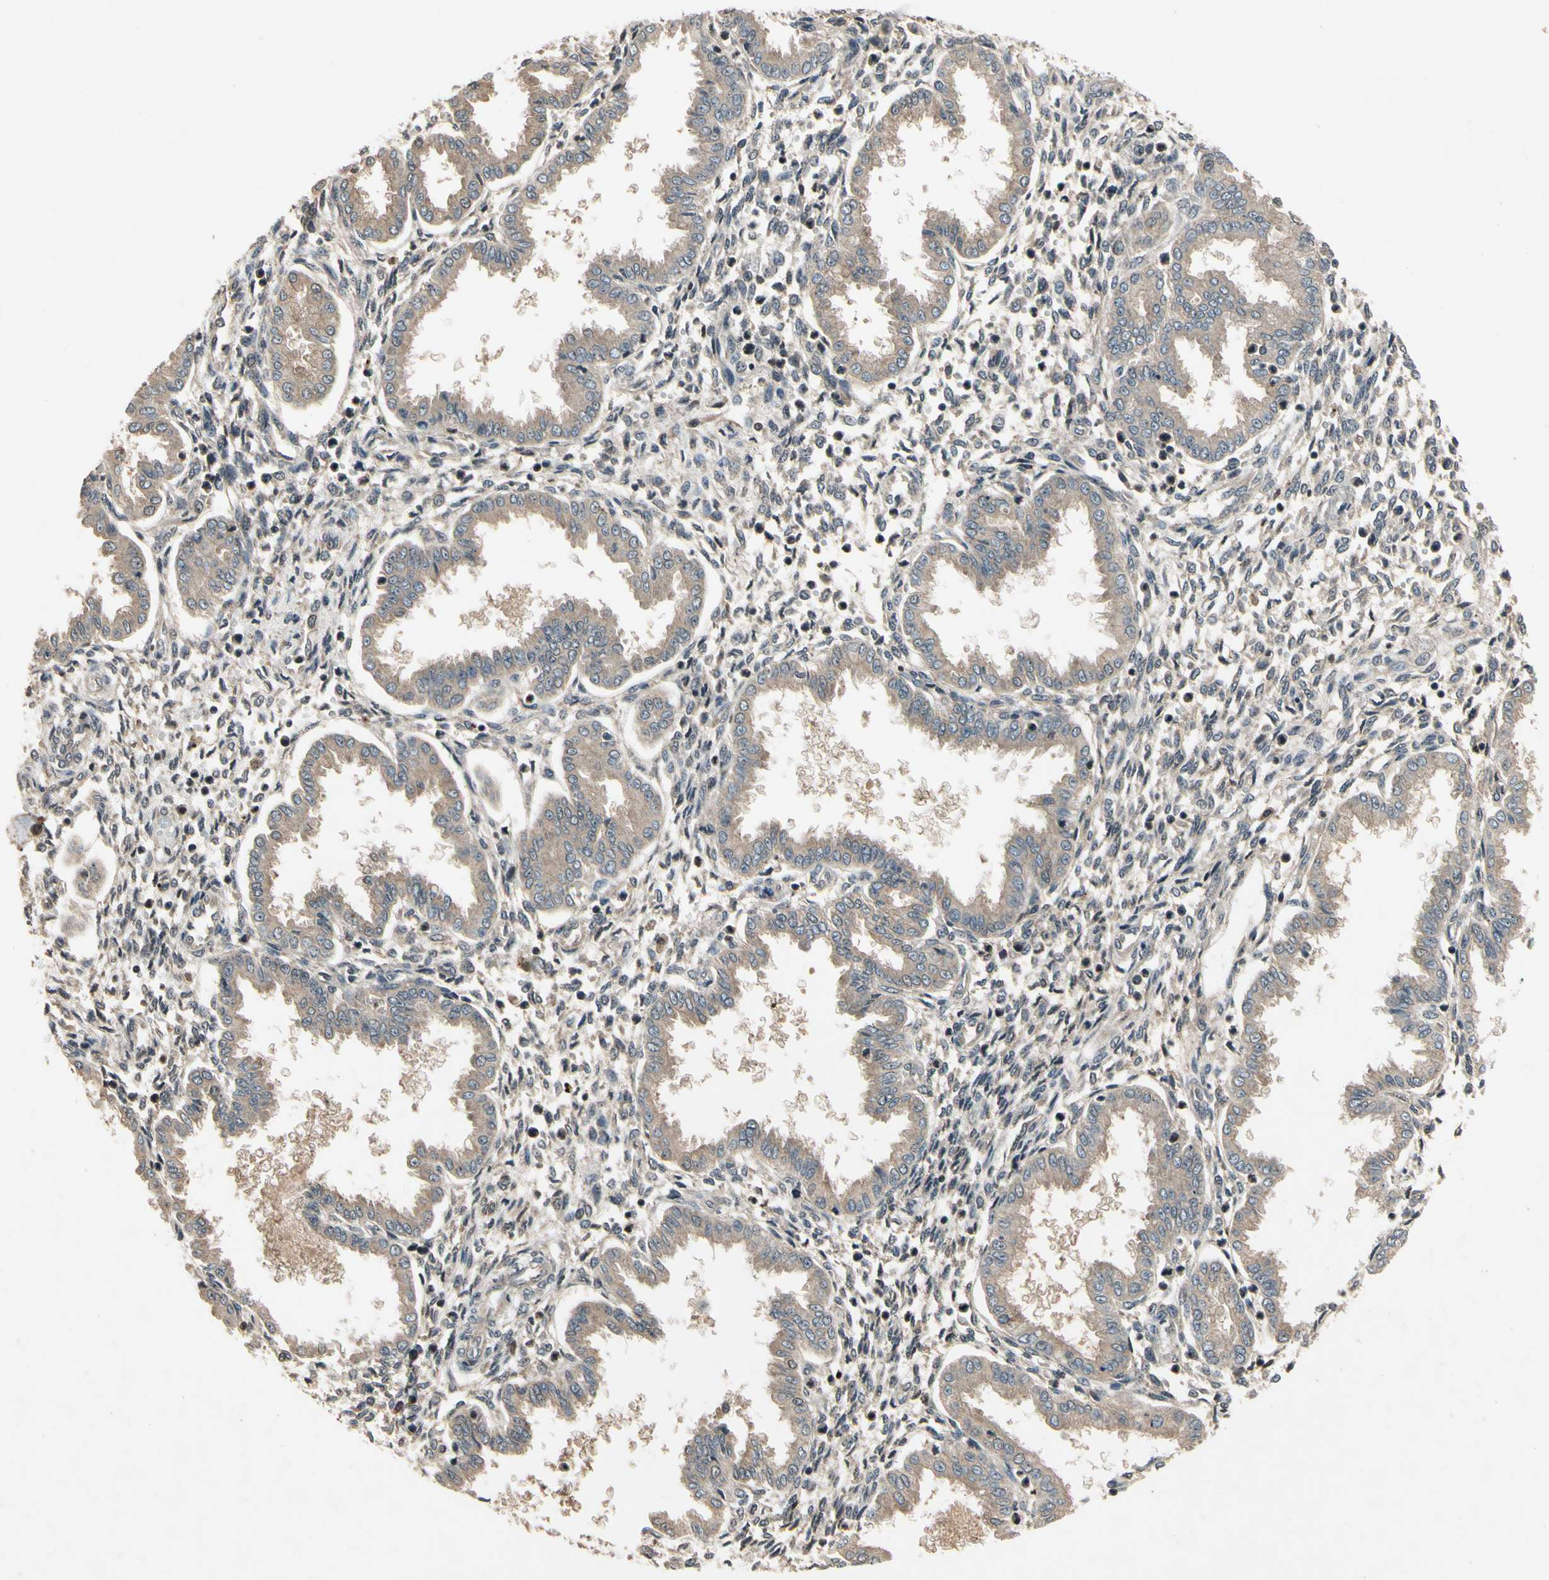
{"staining": {"intensity": "moderate", "quantity": "25%-75%", "location": "cytoplasmic/membranous"}, "tissue": "endometrium", "cell_type": "Cells in endometrial stroma", "image_type": "normal", "snomed": [{"axis": "morphology", "description": "Normal tissue, NOS"}, {"axis": "topography", "description": "Endometrium"}], "caption": "Cells in endometrial stroma display medium levels of moderate cytoplasmic/membranous staining in approximately 25%-75% of cells in benign human endometrium.", "gene": "DPY19L3", "patient": {"sex": "female", "age": 33}}